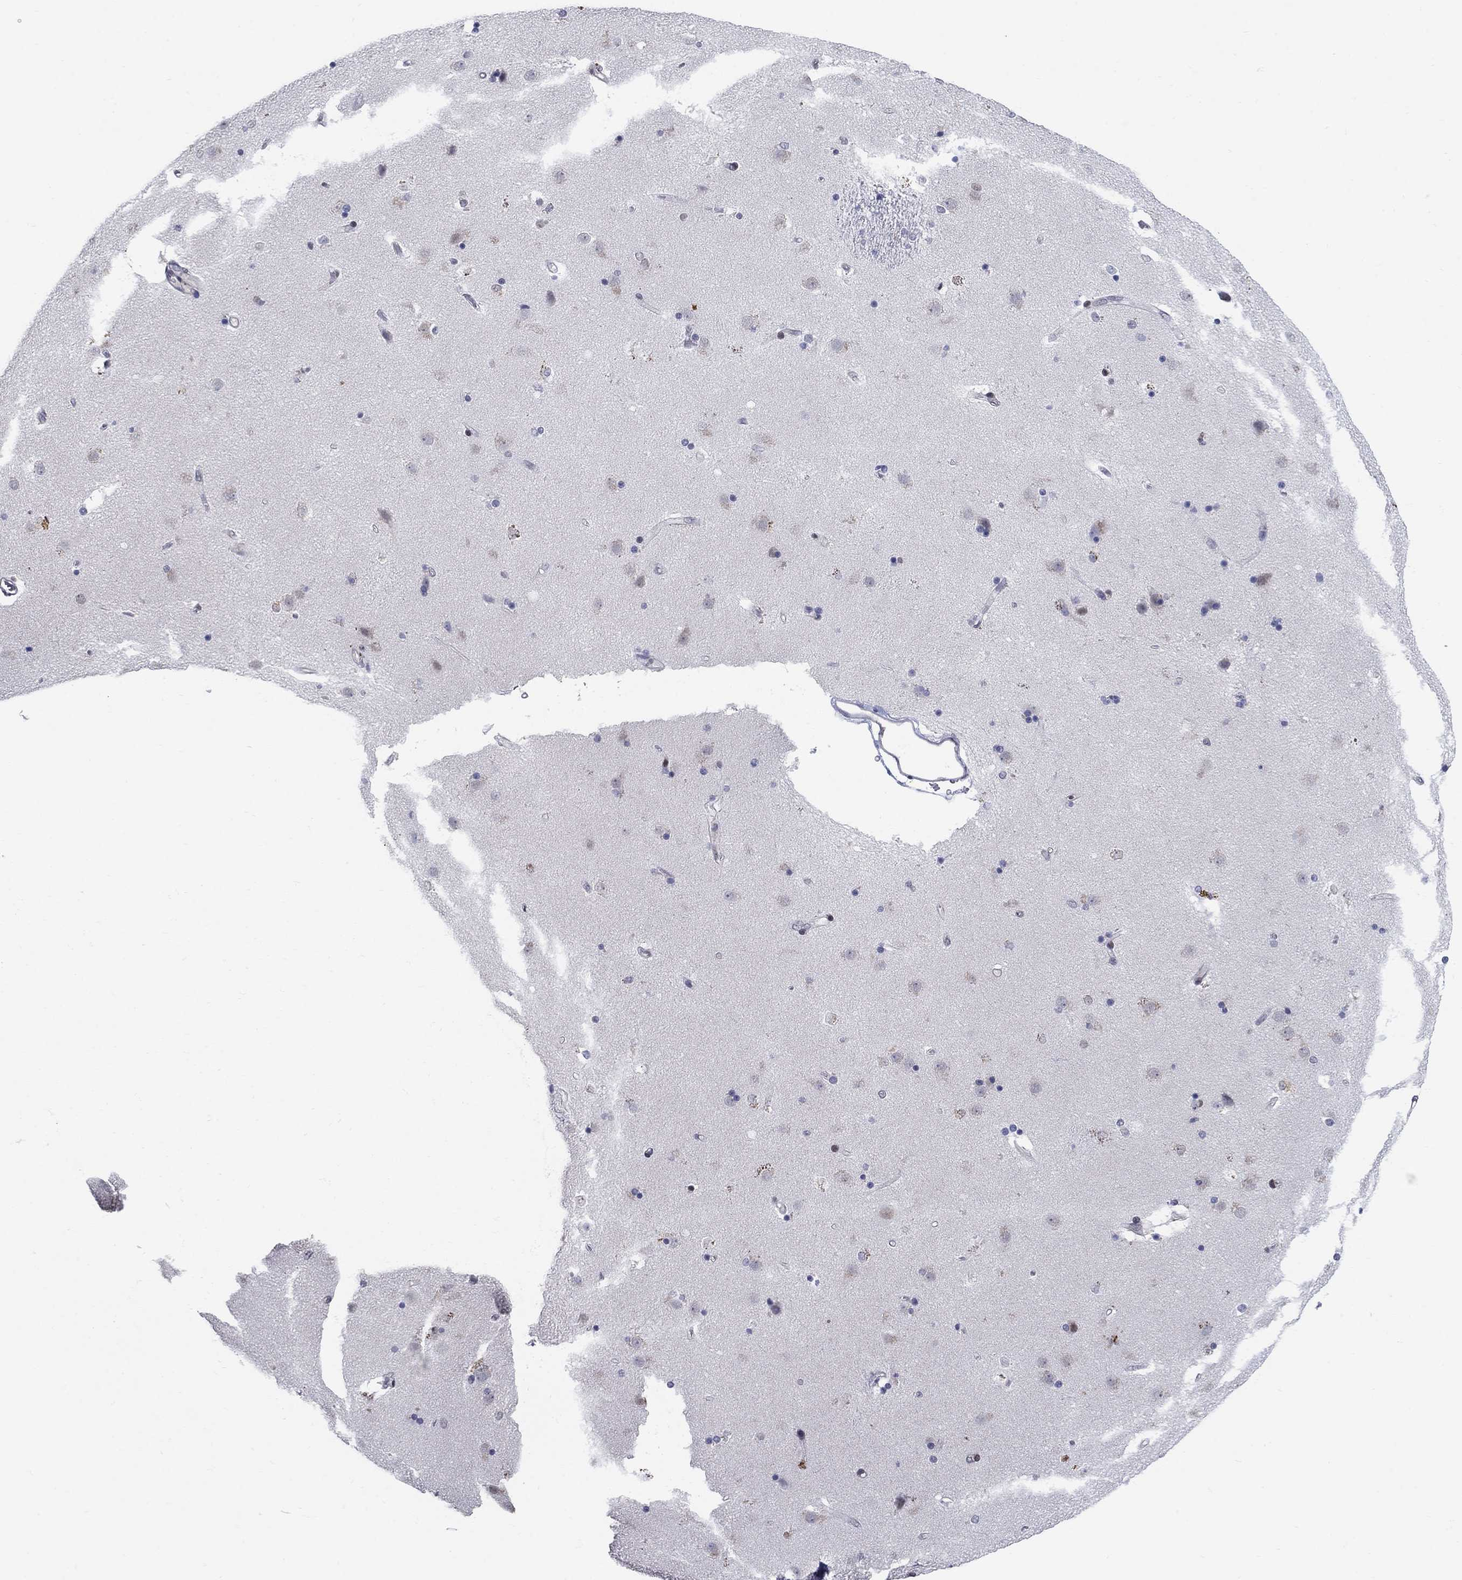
{"staining": {"intensity": "negative", "quantity": "none", "location": "none"}, "tissue": "caudate", "cell_type": "Glial cells", "image_type": "normal", "snomed": [{"axis": "morphology", "description": "Normal tissue, NOS"}, {"axis": "topography", "description": "Lateral ventricle wall"}], "caption": "The photomicrograph shows no staining of glial cells in unremarkable caudate. (Brightfield microscopy of DAB (3,3'-diaminobenzidine) immunohistochemistry (IHC) at high magnification).", "gene": "CENPE", "patient": {"sex": "female", "age": 71}}